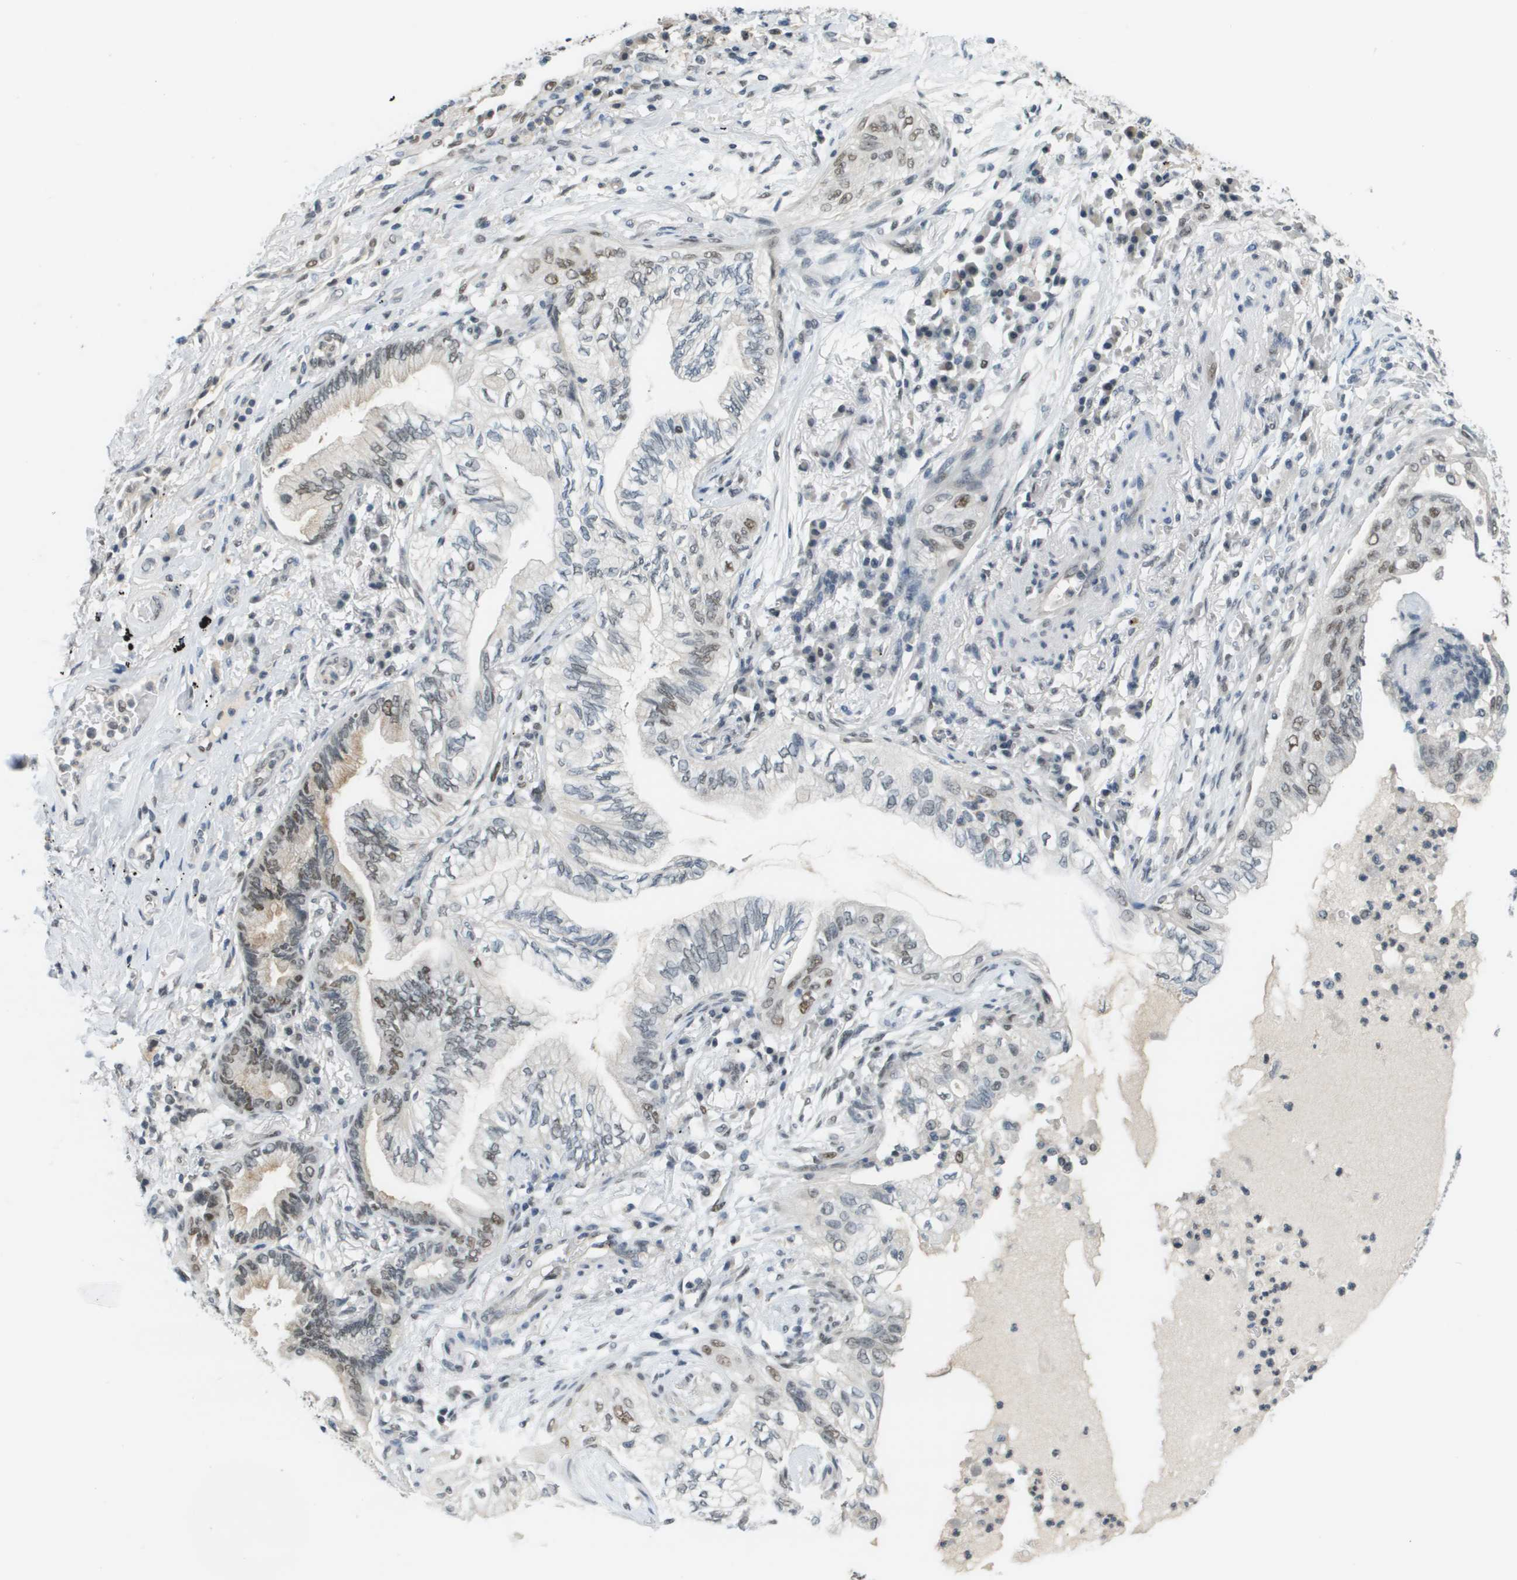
{"staining": {"intensity": "moderate", "quantity": "<25%", "location": "nuclear"}, "tissue": "lung cancer", "cell_type": "Tumor cells", "image_type": "cancer", "snomed": [{"axis": "morphology", "description": "Normal tissue, NOS"}, {"axis": "morphology", "description": "Adenocarcinoma, NOS"}, {"axis": "topography", "description": "Bronchus"}, {"axis": "topography", "description": "Lung"}], "caption": "Lung adenocarcinoma tissue demonstrates moderate nuclear expression in about <25% of tumor cells, visualized by immunohistochemistry. (IHC, brightfield microscopy, high magnification).", "gene": "CBX5", "patient": {"sex": "female", "age": 70}}